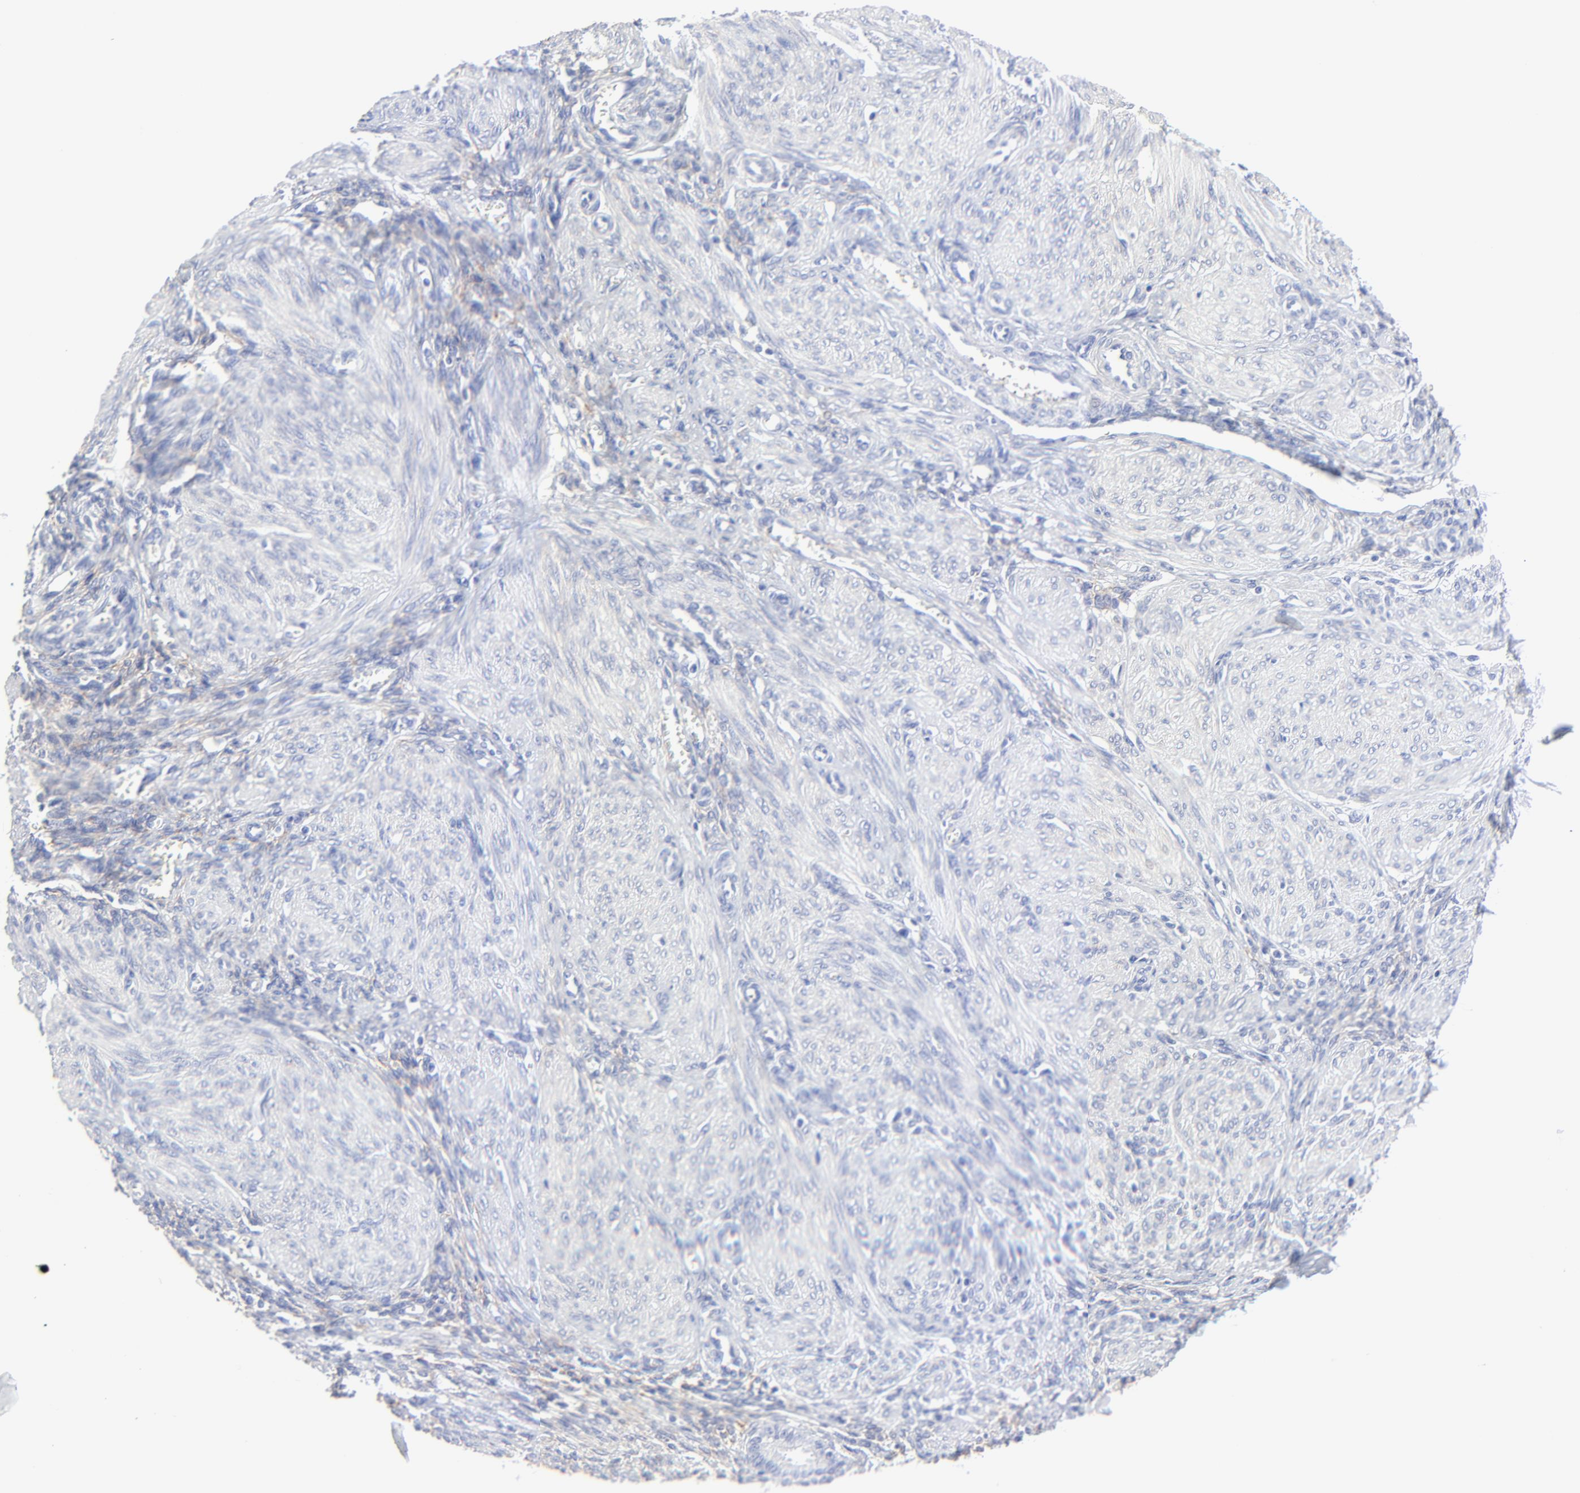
{"staining": {"intensity": "negative", "quantity": "none", "location": "none"}, "tissue": "endometrium", "cell_type": "Cells in endometrial stroma", "image_type": "normal", "snomed": [{"axis": "morphology", "description": "Normal tissue, NOS"}, {"axis": "topography", "description": "Endometrium"}], "caption": "An immunohistochemistry micrograph of unremarkable endometrium is shown. There is no staining in cells in endometrial stroma of endometrium.", "gene": "PSD3", "patient": {"sex": "female", "age": 72}}